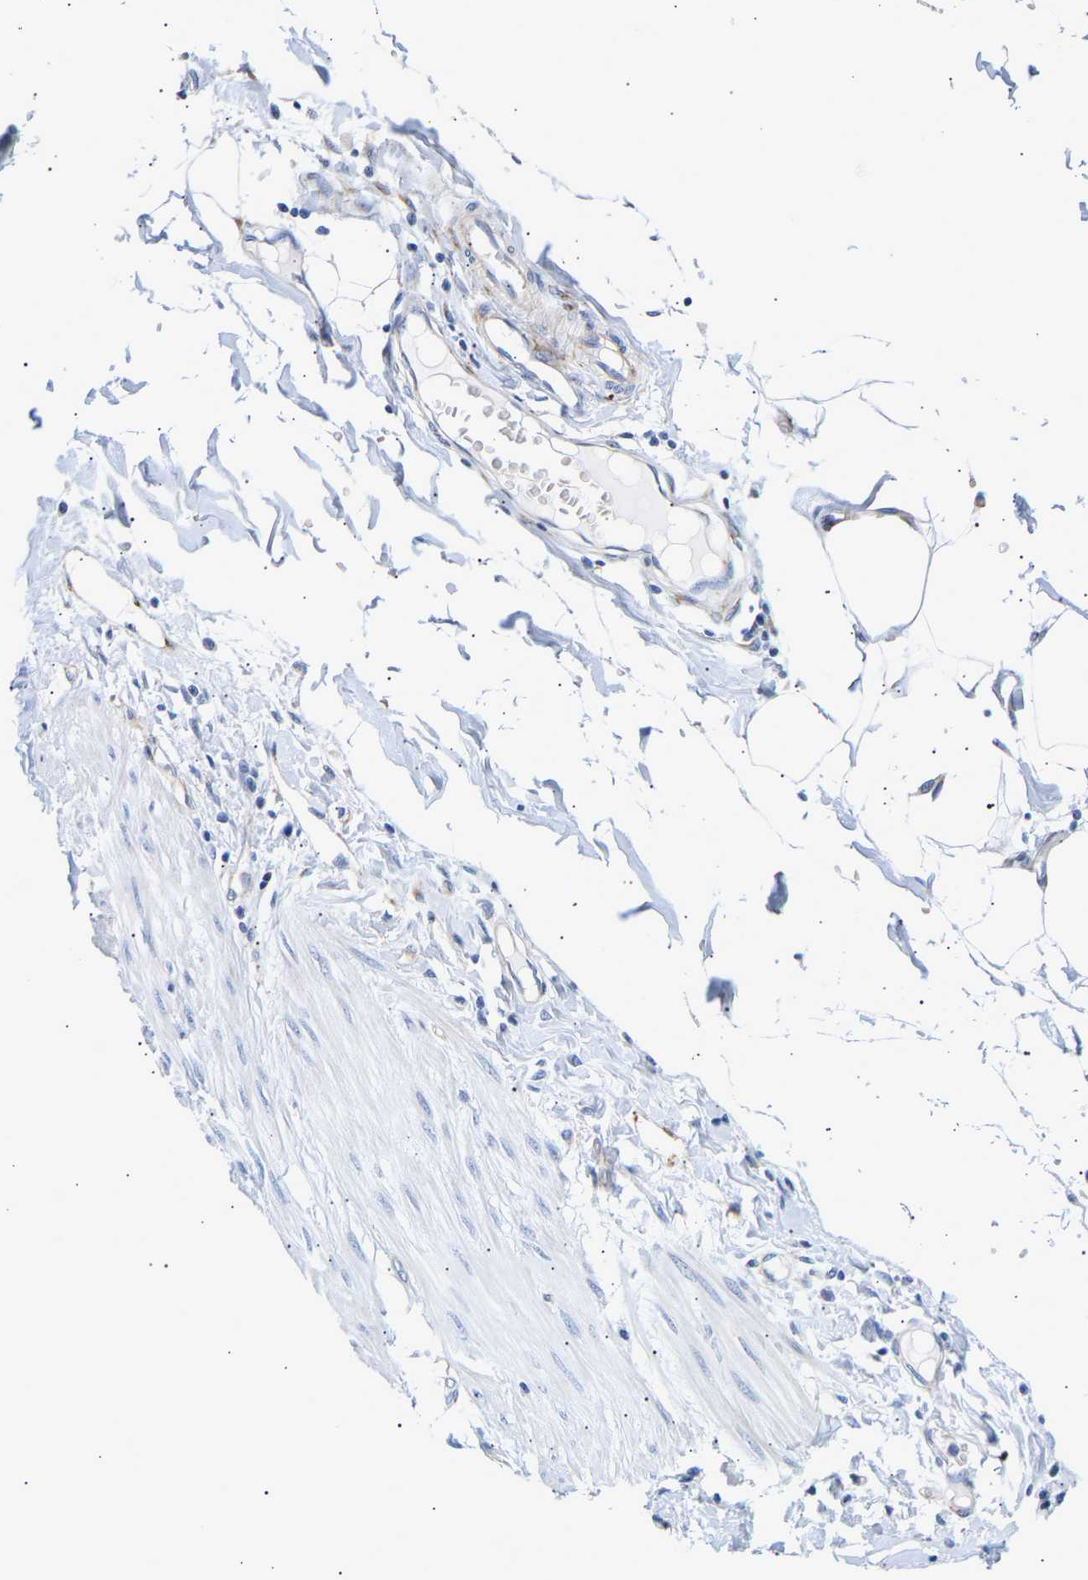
{"staining": {"intensity": "negative", "quantity": "none", "location": "none"}, "tissue": "adipose tissue", "cell_type": "Adipocytes", "image_type": "normal", "snomed": [{"axis": "morphology", "description": "Normal tissue, NOS"}, {"axis": "morphology", "description": "Adenocarcinoma, NOS"}, {"axis": "topography", "description": "Colon"}, {"axis": "topography", "description": "Peripheral nerve tissue"}], "caption": "High power microscopy histopathology image of an immunohistochemistry (IHC) histopathology image of benign adipose tissue, revealing no significant expression in adipocytes.", "gene": "IGFBP7", "patient": {"sex": "male", "age": 14}}